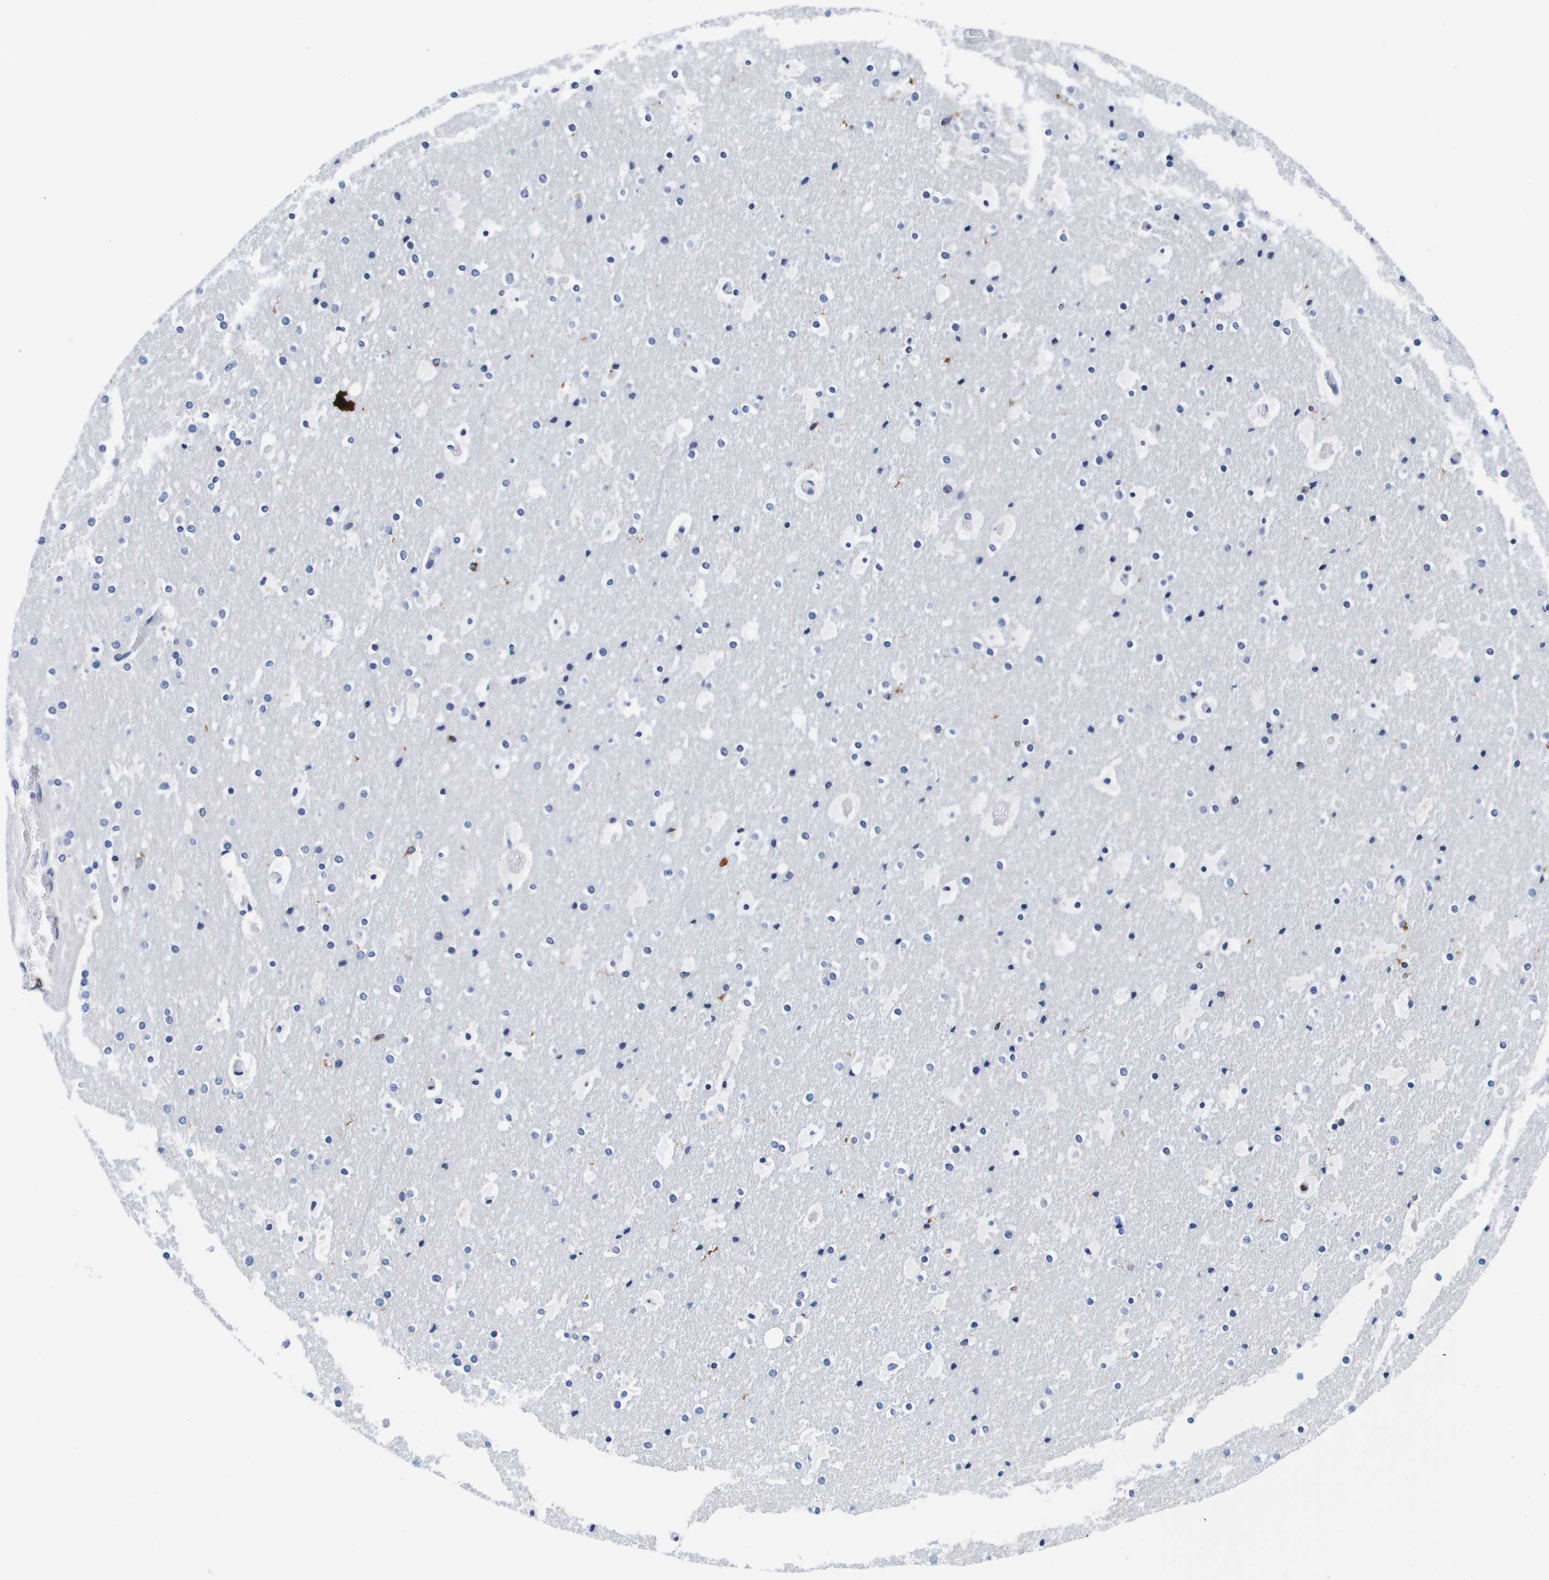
{"staining": {"intensity": "negative", "quantity": "none", "location": "none"}, "tissue": "cerebral cortex", "cell_type": "Endothelial cells", "image_type": "normal", "snomed": [{"axis": "morphology", "description": "Normal tissue, NOS"}, {"axis": "topography", "description": "Cerebral cortex"}], "caption": "Histopathology image shows no protein staining in endothelial cells of unremarkable cerebral cortex. (Brightfield microscopy of DAB (3,3'-diaminobenzidine) immunohistochemistry (IHC) at high magnification).", "gene": "HMOX1", "patient": {"sex": "male", "age": 57}}